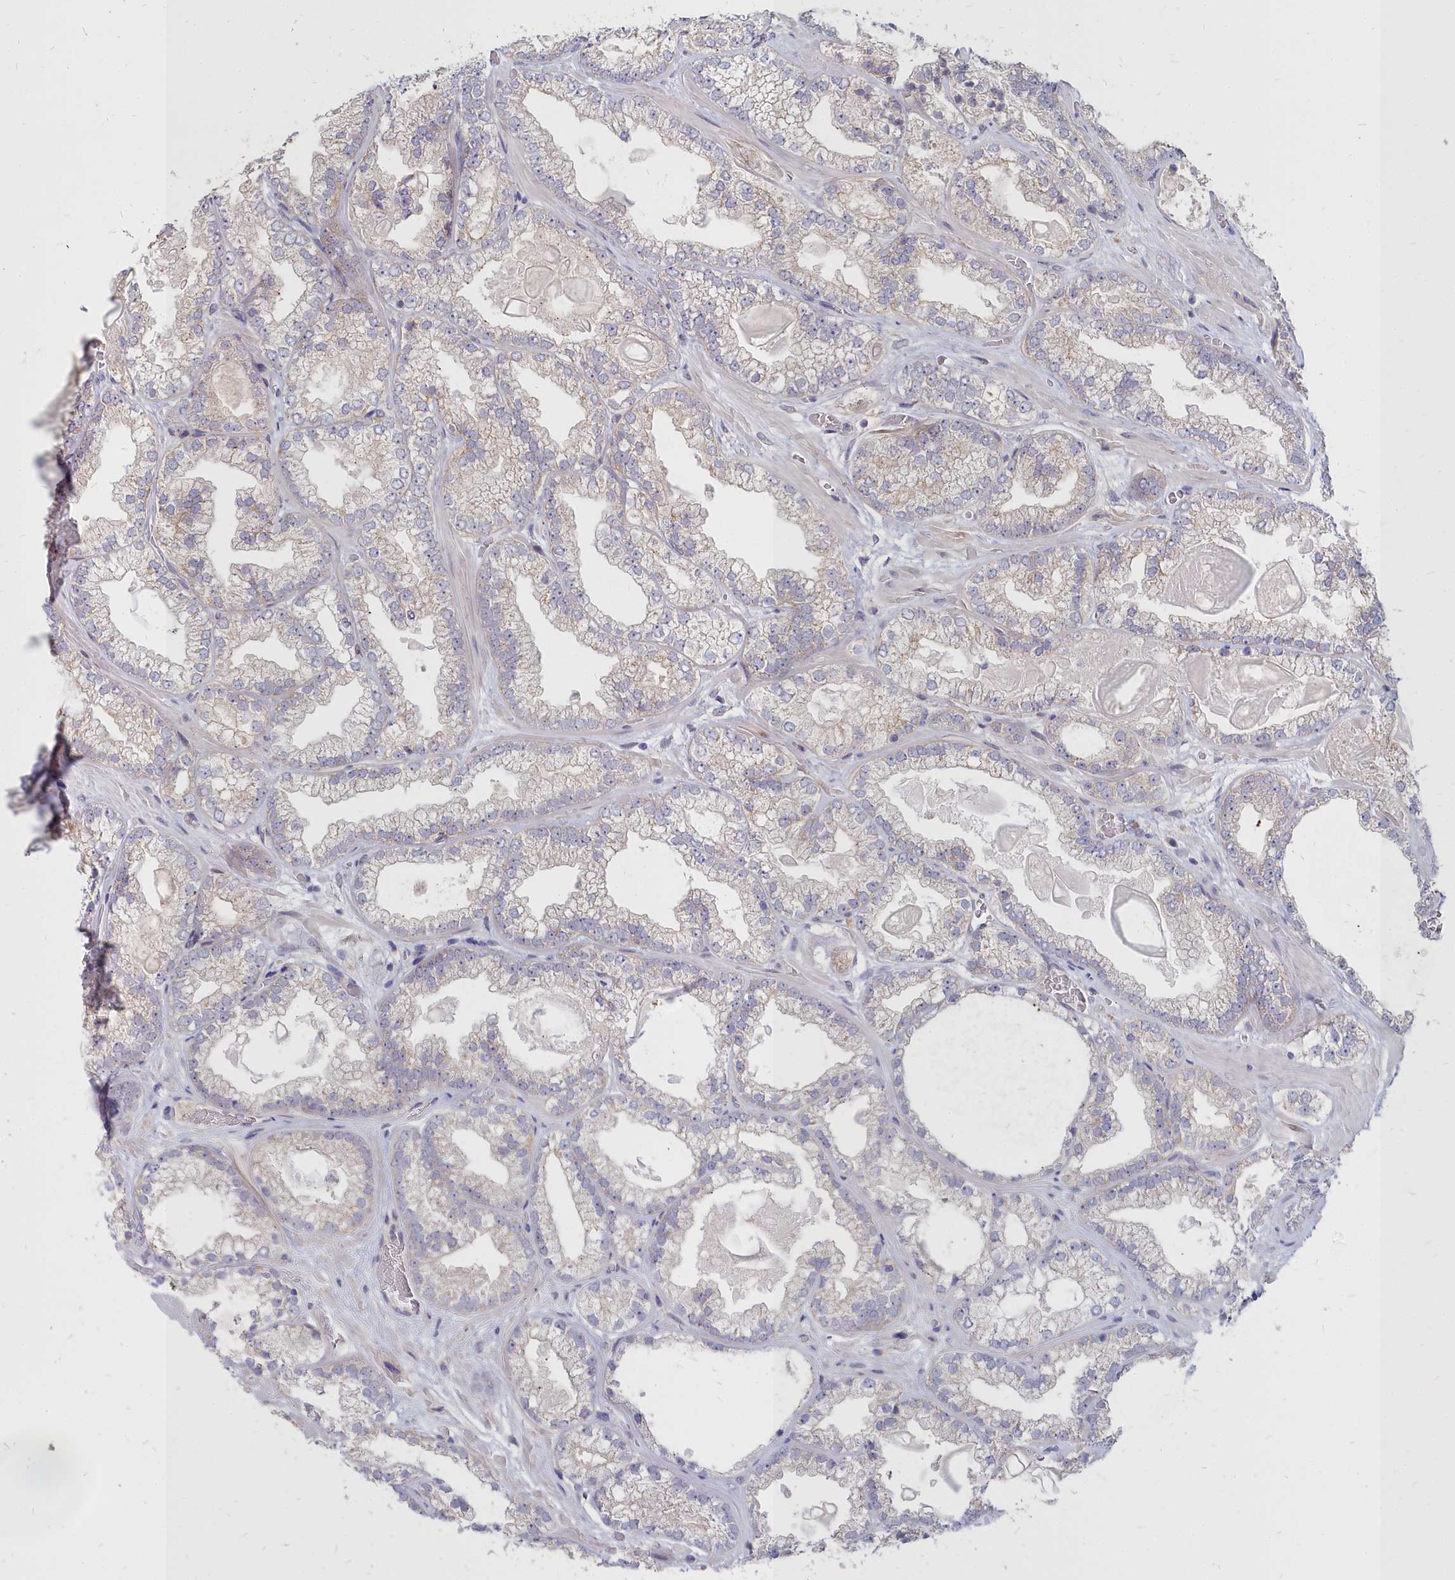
{"staining": {"intensity": "negative", "quantity": "none", "location": "none"}, "tissue": "prostate cancer", "cell_type": "Tumor cells", "image_type": "cancer", "snomed": [{"axis": "morphology", "description": "Adenocarcinoma, Low grade"}, {"axis": "topography", "description": "Prostate"}], "caption": "This is a micrograph of IHC staining of prostate adenocarcinoma (low-grade), which shows no positivity in tumor cells. Brightfield microscopy of immunohistochemistry (IHC) stained with DAB (3,3'-diaminobenzidine) (brown) and hematoxylin (blue), captured at high magnification.", "gene": "NOXA1", "patient": {"sex": "male", "age": 57}}